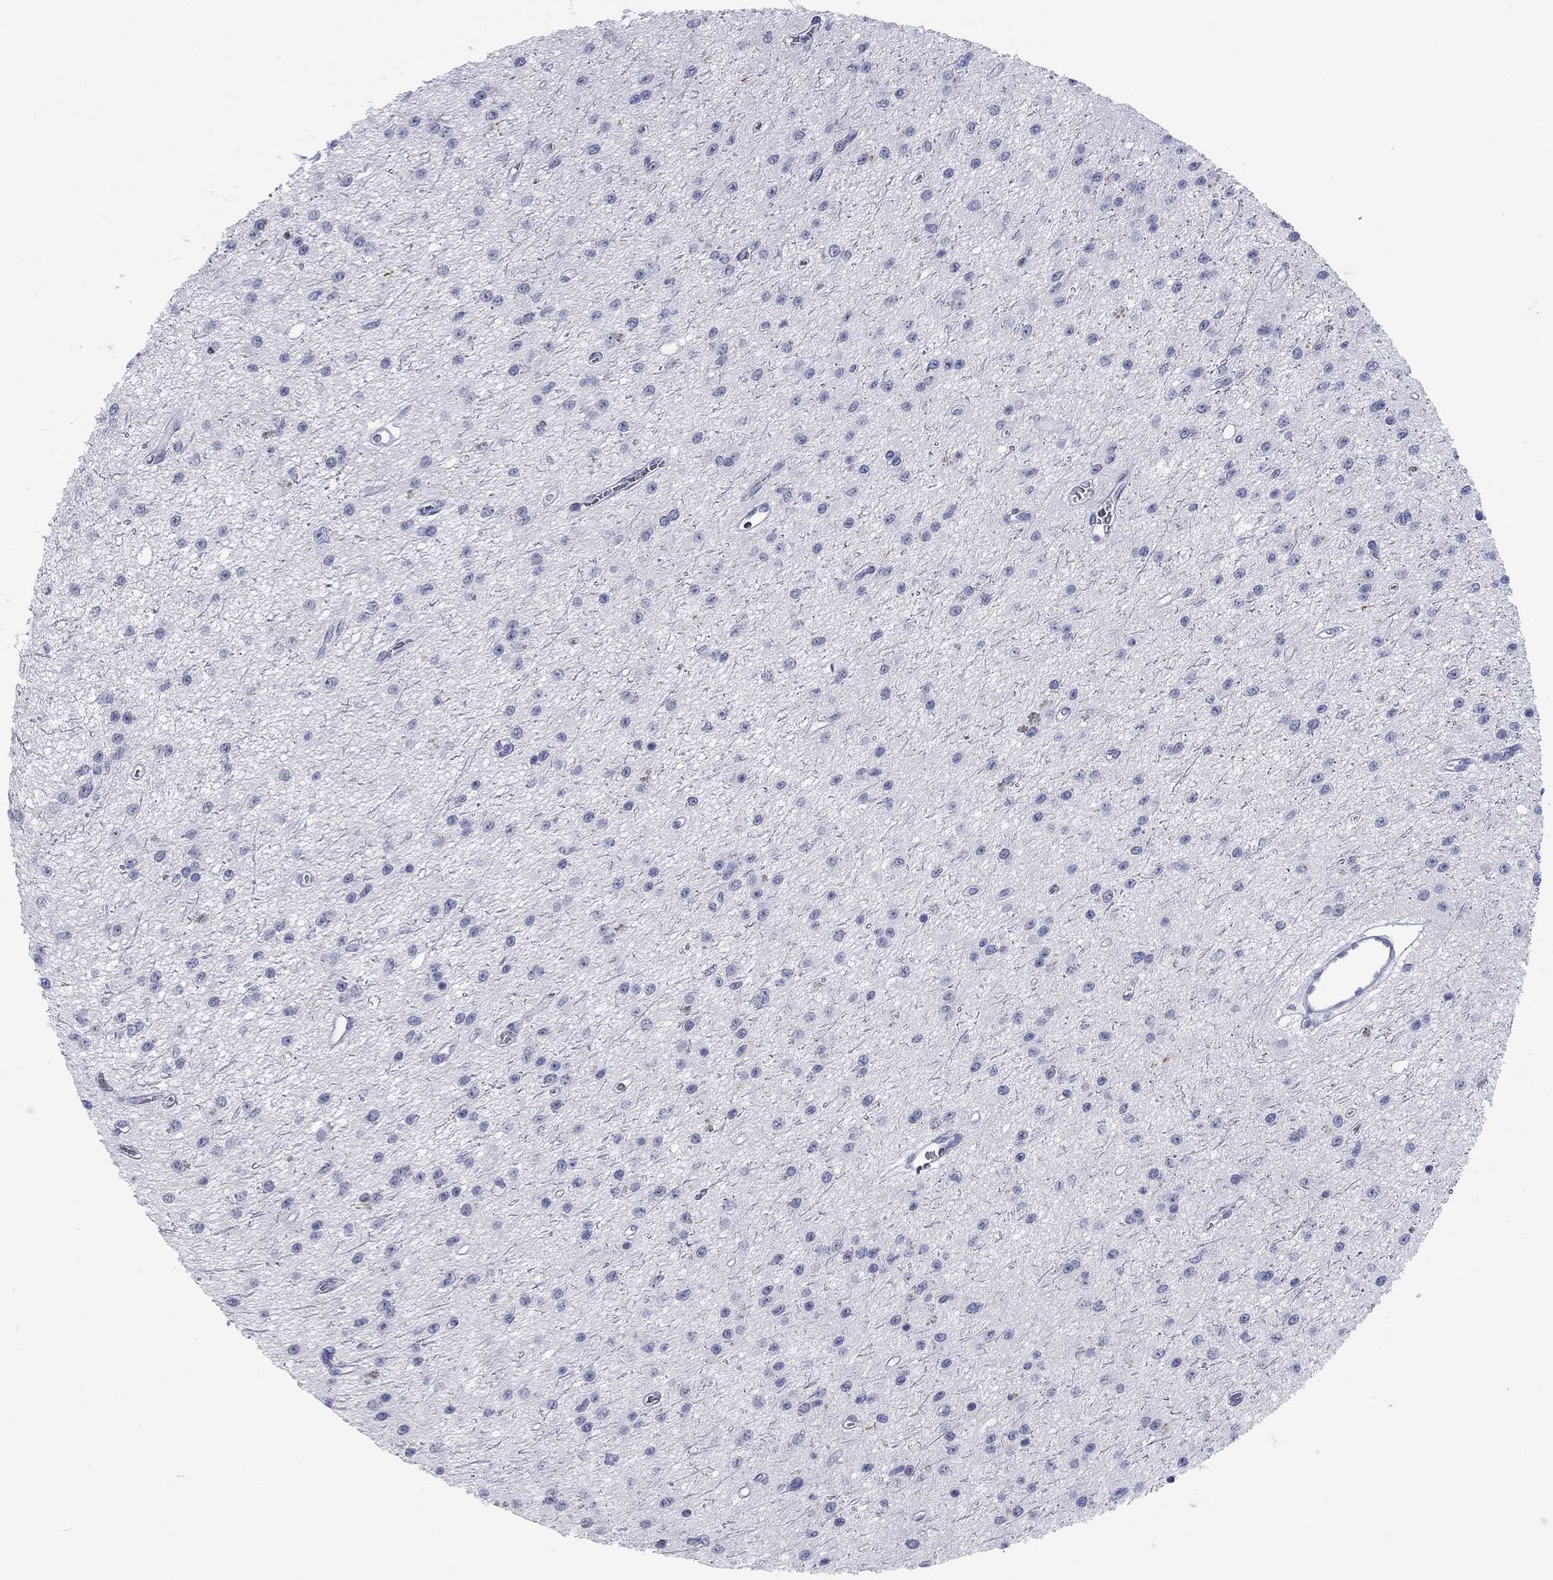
{"staining": {"intensity": "negative", "quantity": "none", "location": "none"}, "tissue": "glioma", "cell_type": "Tumor cells", "image_type": "cancer", "snomed": [{"axis": "morphology", "description": "Glioma, malignant, Low grade"}, {"axis": "topography", "description": "Brain"}], "caption": "Glioma was stained to show a protein in brown. There is no significant staining in tumor cells.", "gene": "CALB1", "patient": {"sex": "female", "age": 45}}